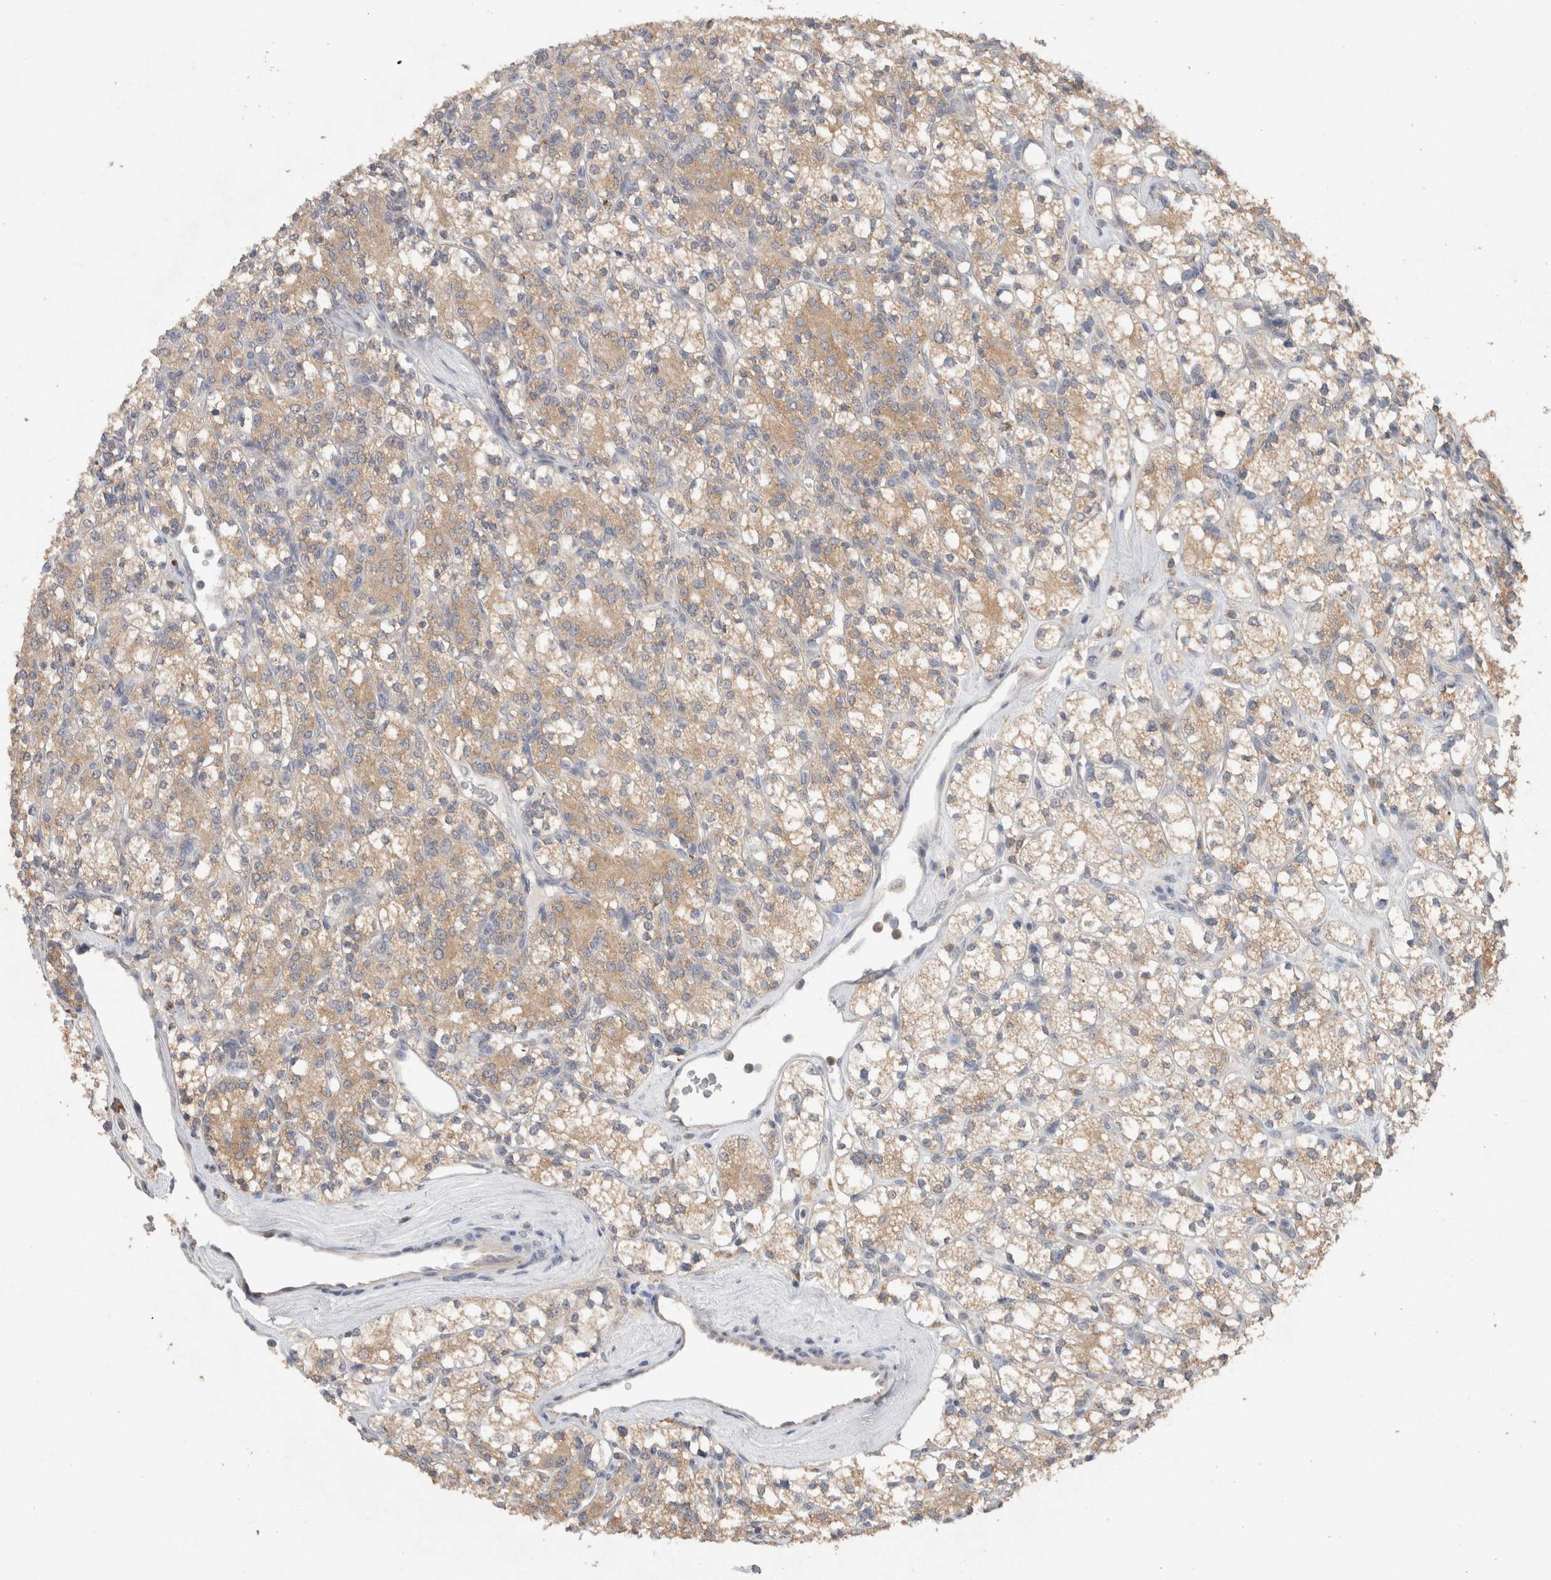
{"staining": {"intensity": "moderate", "quantity": ">75%", "location": "cytoplasmic/membranous"}, "tissue": "renal cancer", "cell_type": "Tumor cells", "image_type": "cancer", "snomed": [{"axis": "morphology", "description": "Adenocarcinoma, NOS"}, {"axis": "topography", "description": "Kidney"}], "caption": "An immunohistochemistry (IHC) image of tumor tissue is shown. Protein staining in brown shows moderate cytoplasmic/membranous positivity in renal adenocarcinoma within tumor cells.", "gene": "RAB14", "patient": {"sex": "male", "age": 77}}